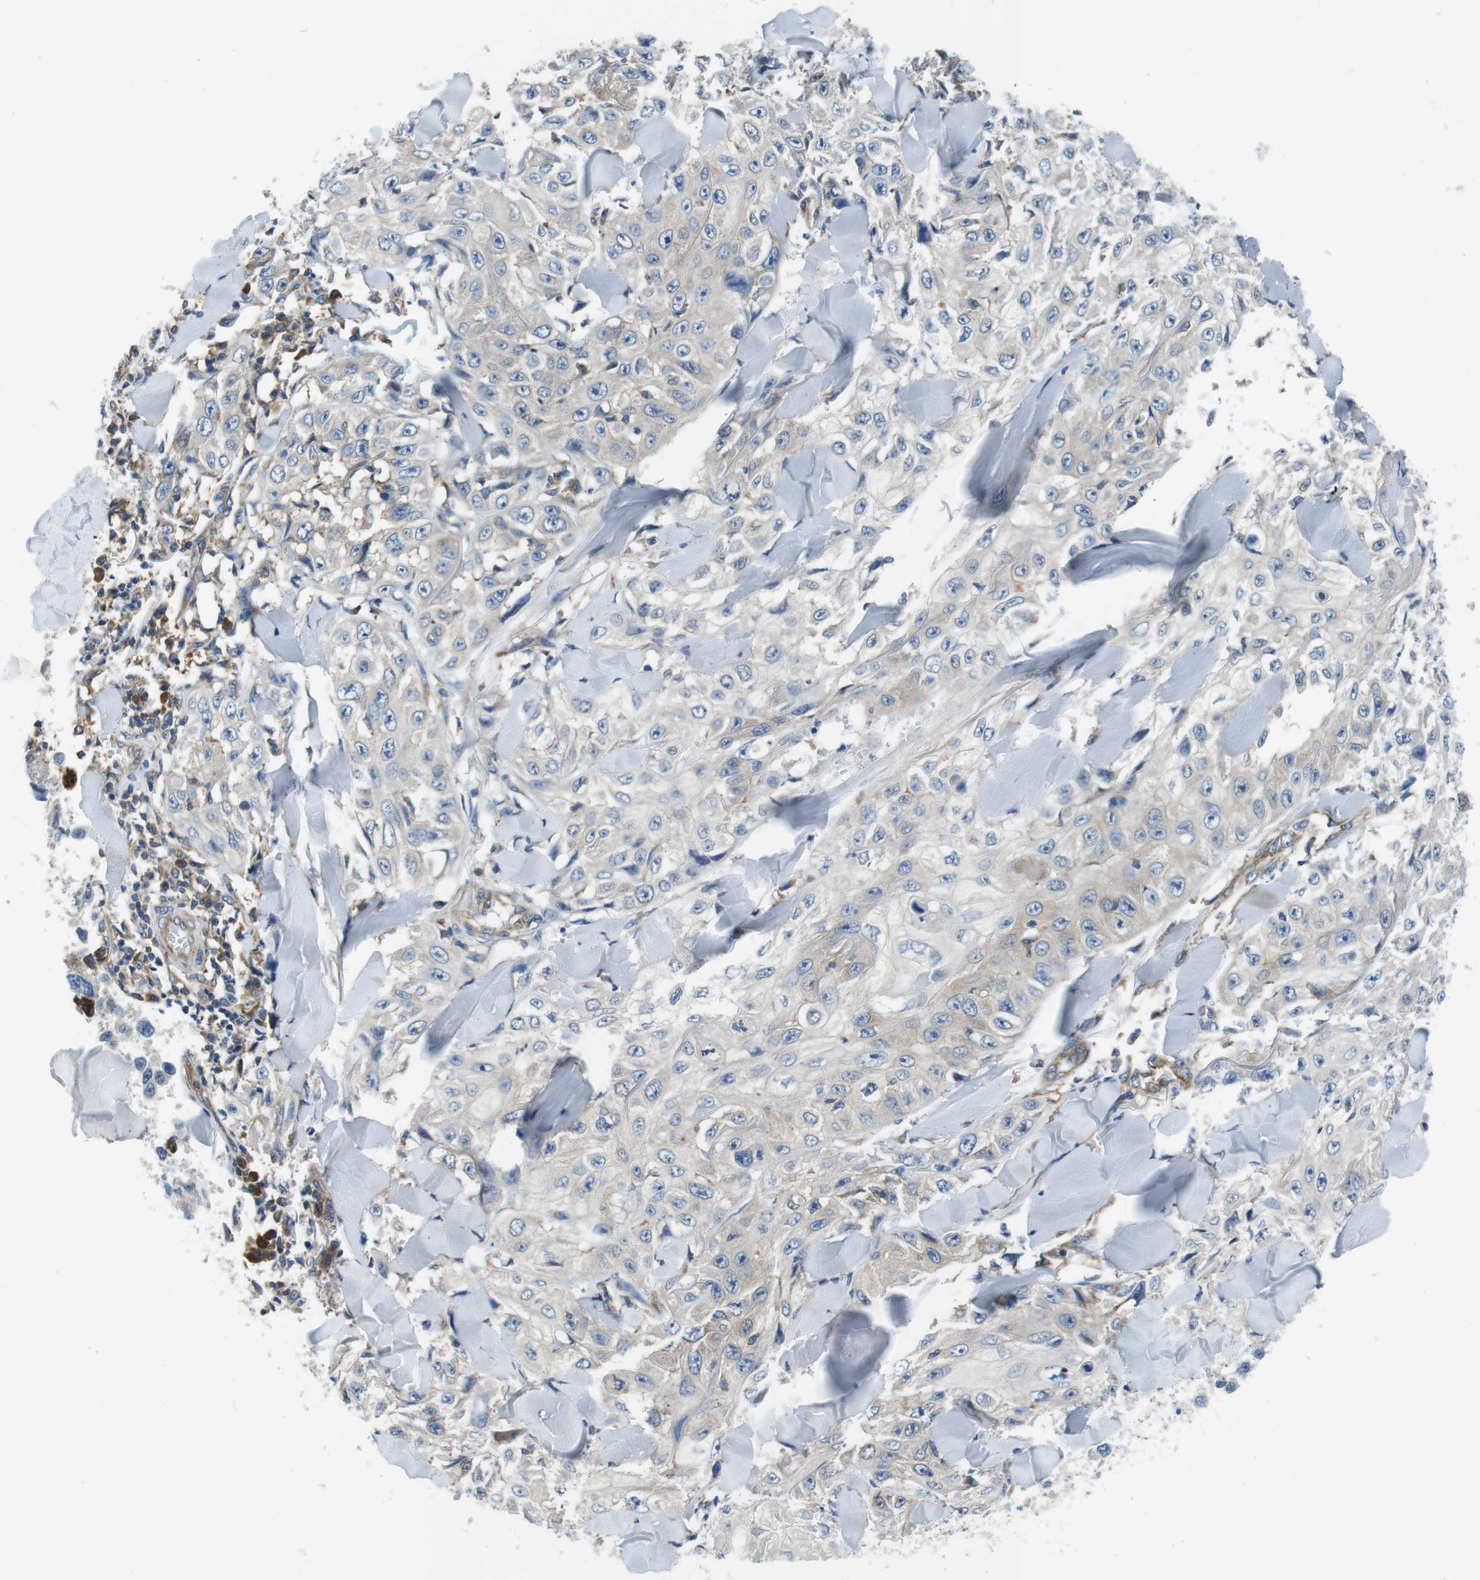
{"staining": {"intensity": "weak", "quantity": "<25%", "location": "cytoplasmic/membranous"}, "tissue": "skin cancer", "cell_type": "Tumor cells", "image_type": "cancer", "snomed": [{"axis": "morphology", "description": "Squamous cell carcinoma, NOS"}, {"axis": "topography", "description": "Skin"}], "caption": "High power microscopy histopathology image of an immunohistochemistry image of squamous cell carcinoma (skin), revealing no significant positivity in tumor cells.", "gene": "EIF2B5", "patient": {"sex": "male", "age": 86}}